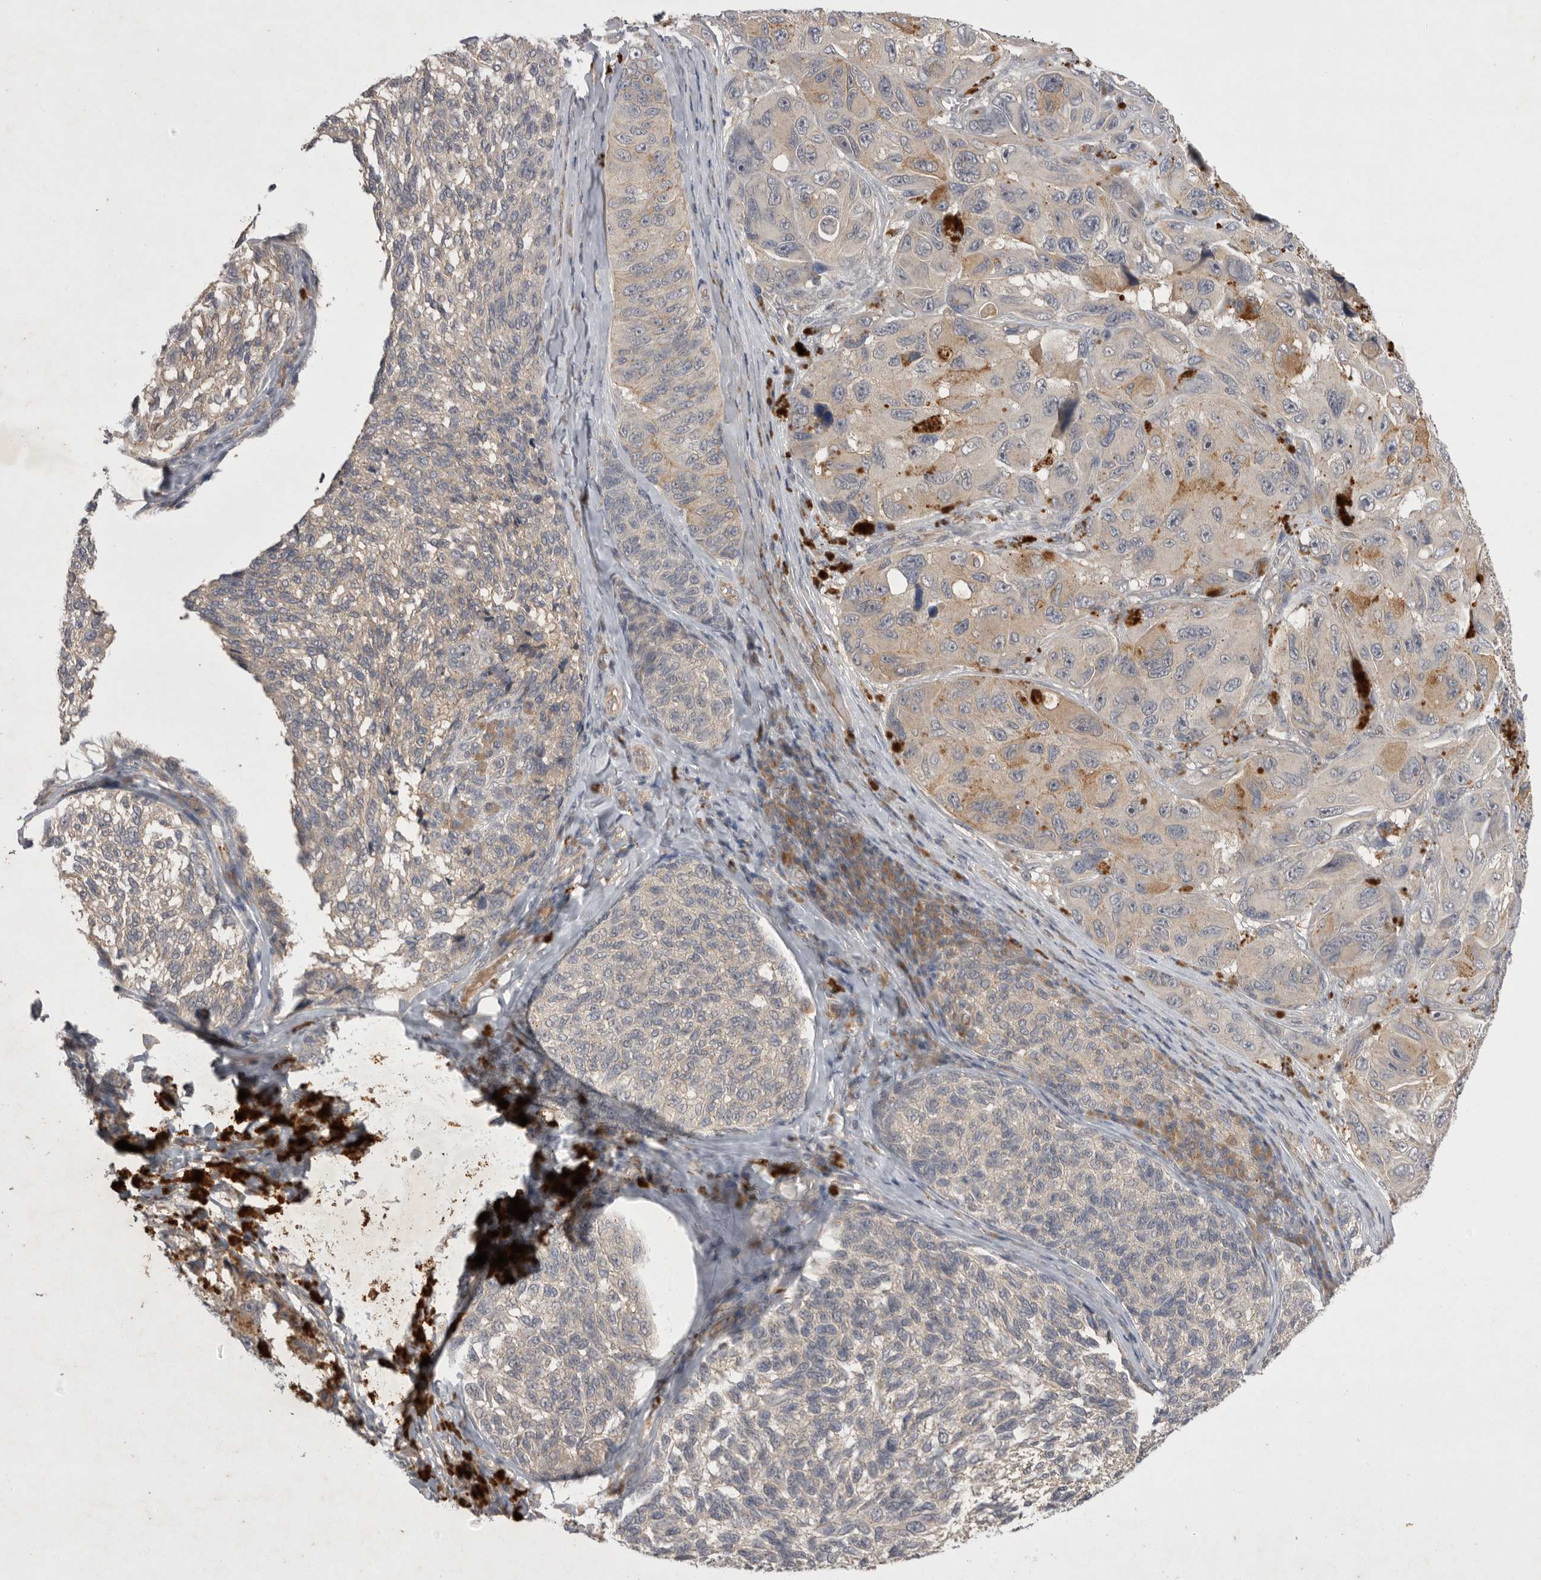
{"staining": {"intensity": "negative", "quantity": "none", "location": "none"}, "tissue": "melanoma", "cell_type": "Tumor cells", "image_type": "cancer", "snomed": [{"axis": "morphology", "description": "Malignant melanoma, NOS"}, {"axis": "topography", "description": "Skin"}], "caption": "The histopathology image displays no significant expression in tumor cells of melanoma.", "gene": "NRCAM", "patient": {"sex": "female", "age": 73}}